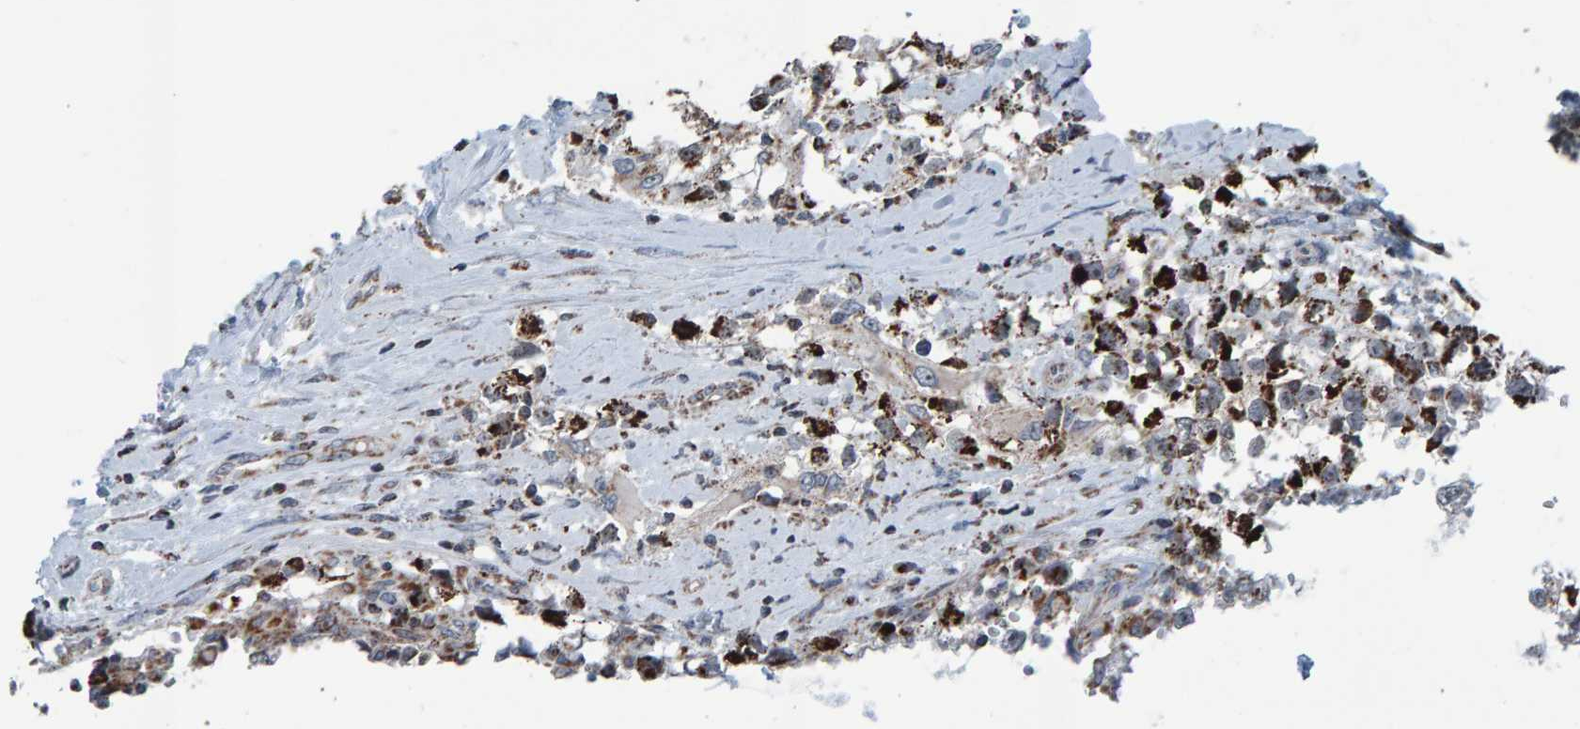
{"staining": {"intensity": "strong", "quantity": ">75%", "location": "cytoplasmic/membranous"}, "tissue": "testis cancer", "cell_type": "Tumor cells", "image_type": "cancer", "snomed": [{"axis": "morphology", "description": "Seminoma, NOS"}, {"axis": "morphology", "description": "Carcinoma, Embryonal, NOS"}, {"axis": "topography", "description": "Testis"}], "caption": "Embryonal carcinoma (testis) tissue demonstrates strong cytoplasmic/membranous expression in about >75% of tumor cells", "gene": "ZNF48", "patient": {"sex": "male", "age": 51}}